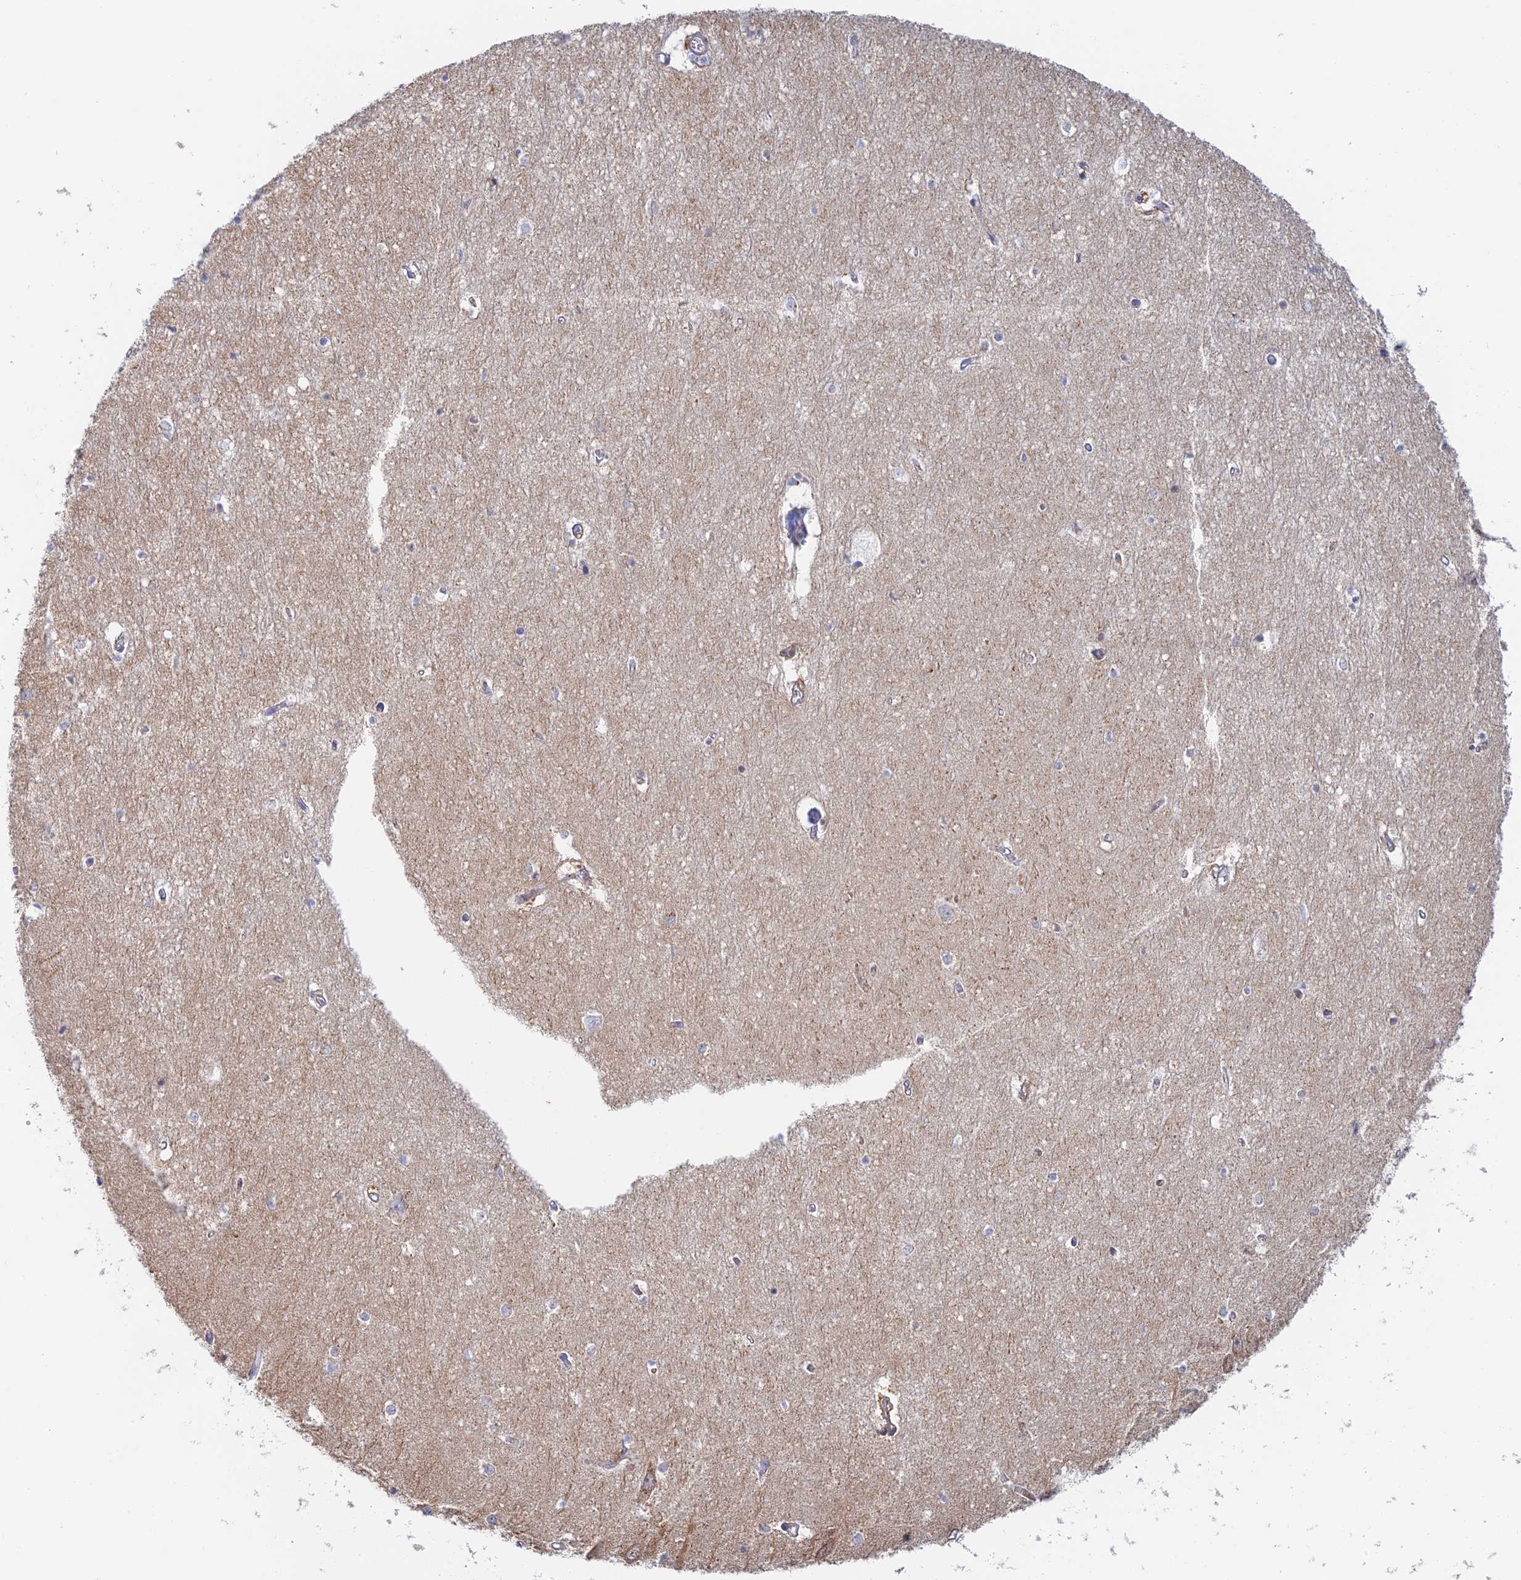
{"staining": {"intensity": "weak", "quantity": "<25%", "location": "cytoplasmic/membranous"}, "tissue": "hippocampus", "cell_type": "Glial cells", "image_type": "normal", "snomed": [{"axis": "morphology", "description": "Normal tissue, NOS"}, {"axis": "topography", "description": "Hippocampus"}], "caption": "High power microscopy photomicrograph of an immunohistochemistry histopathology image of benign hippocampus, revealing no significant expression in glial cells. The staining is performed using DAB brown chromogen with nuclei counter-stained in using hematoxylin.", "gene": "SLC24A3", "patient": {"sex": "female", "age": 64}}